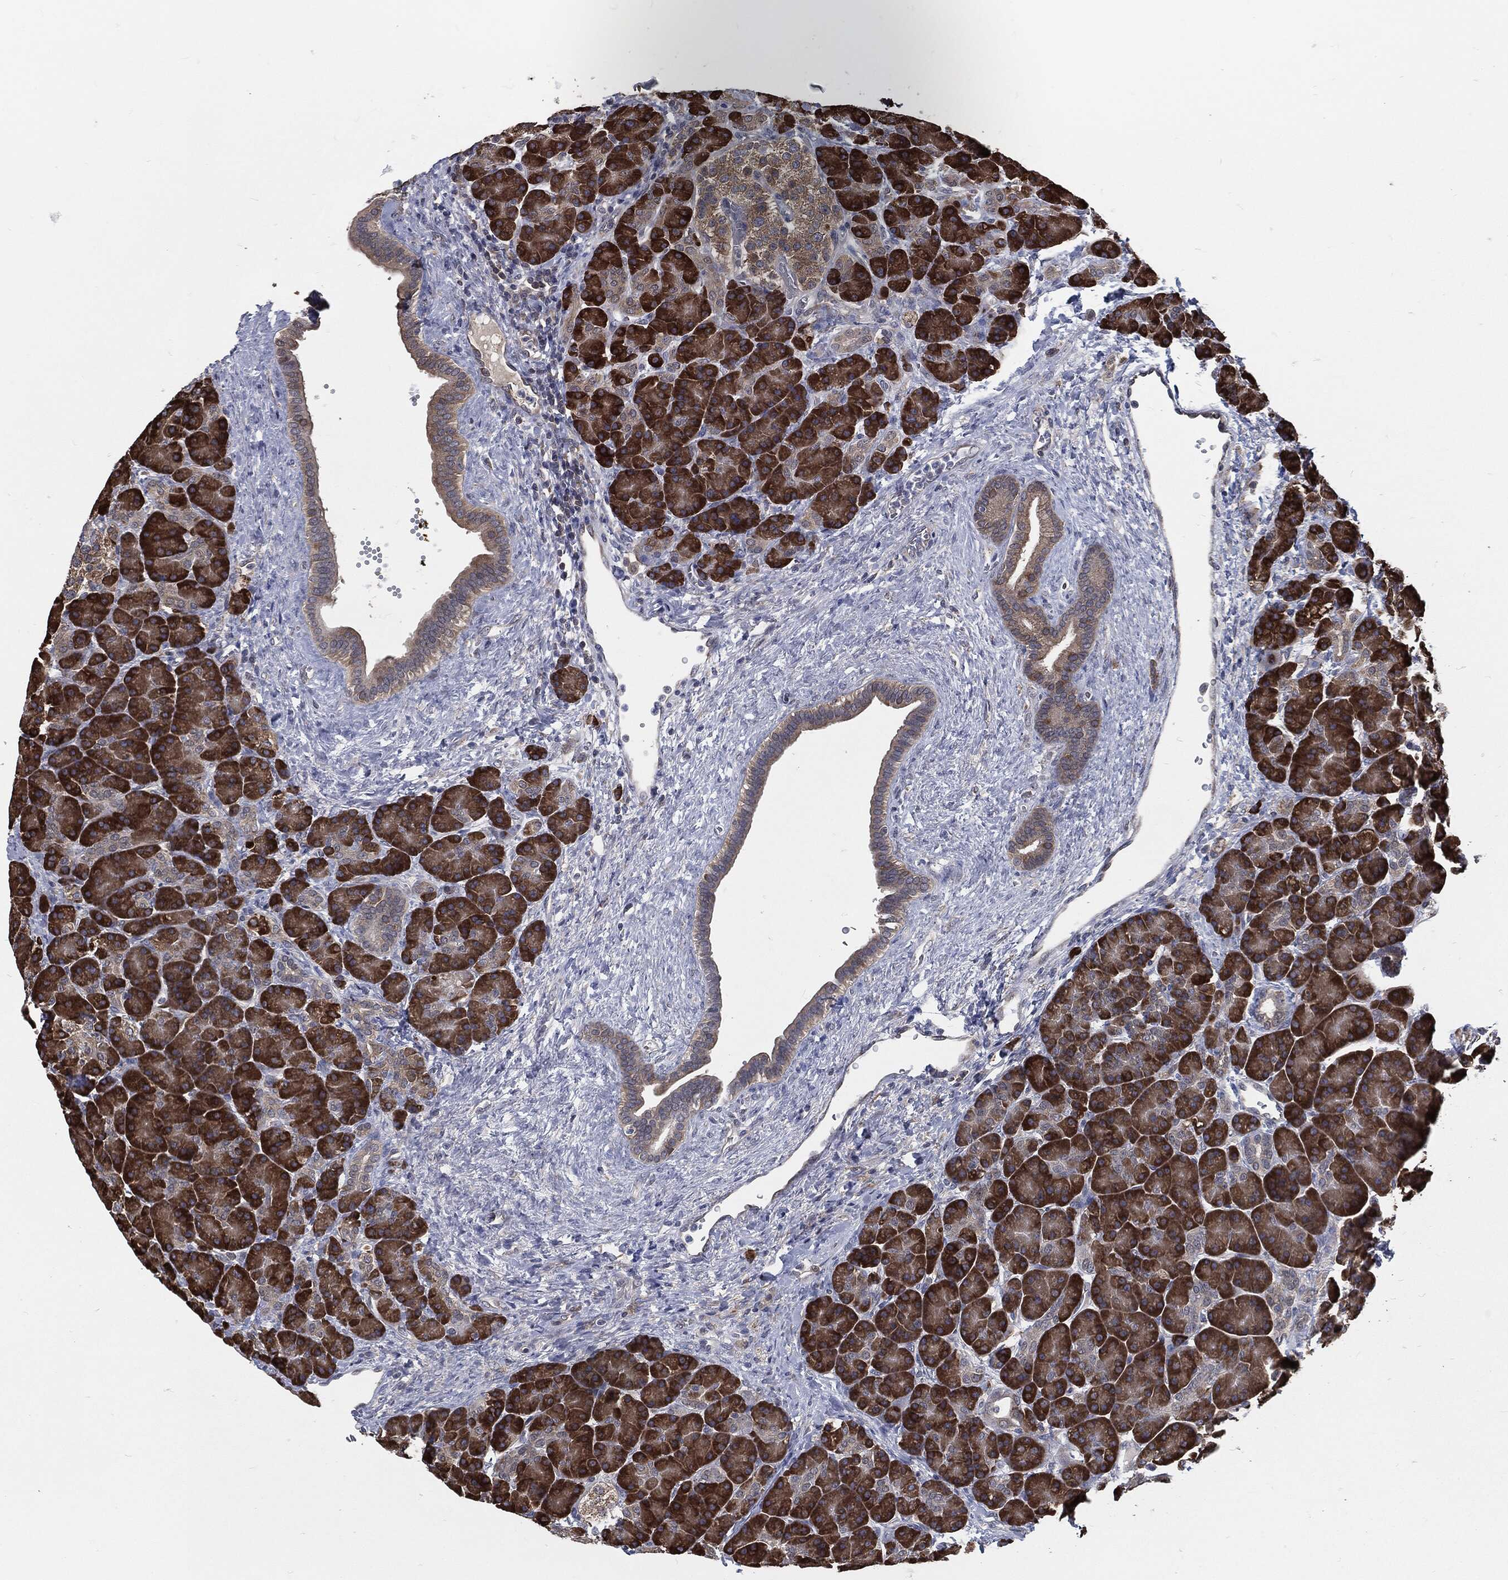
{"staining": {"intensity": "strong", "quantity": ">75%", "location": "cytoplasmic/membranous"}, "tissue": "pancreas", "cell_type": "Exocrine glandular cells", "image_type": "normal", "snomed": [{"axis": "morphology", "description": "Normal tissue, NOS"}, {"axis": "topography", "description": "Pancreas"}], "caption": "A brown stain labels strong cytoplasmic/membranous expression of a protein in exocrine glandular cells of normal human pancreas. (Brightfield microscopy of DAB IHC at high magnification).", "gene": "PRDX4", "patient": {"sex": "female", "age": 63}}